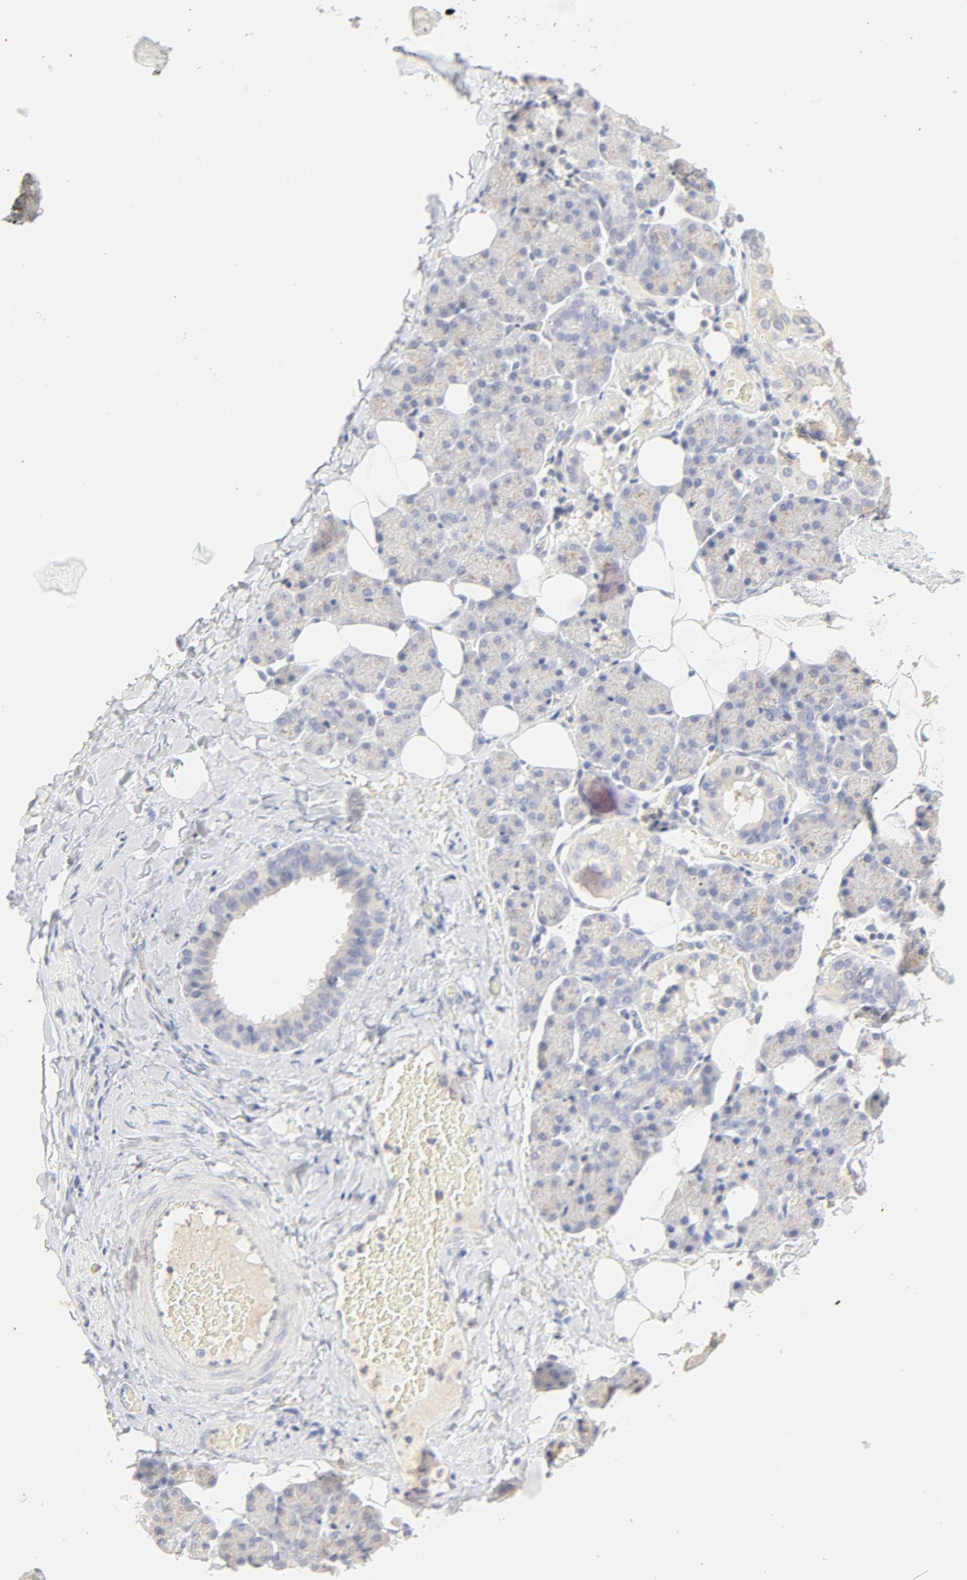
{"staining": {"intensity": "negative", "quantity": "none", "location": "none"}, "tissue": "salivary gland", "cell_type": "Glandular cells", "image_type": "normal", "snomed": [{"axis": "morphology", "description": "Normal tissue, NOS"}, {"axis": "topography", "description": "Lymph node"}, {"axis": "topography", "description": "Salivary gland"}], "caption": "High magnification brightfield microscopy of unremarkable salivary gland stained with DAB (brown) and counterstained with hematoxylin (blue): glandular cells show no significant positivity. The staining is performed using DAB (3,3'-diaminobenzidine) brown chromogen with nuclei counter-stained in using hematoxylin.", "gene": "FCGBP", "patient": {"sex": "male", "age": 8}}